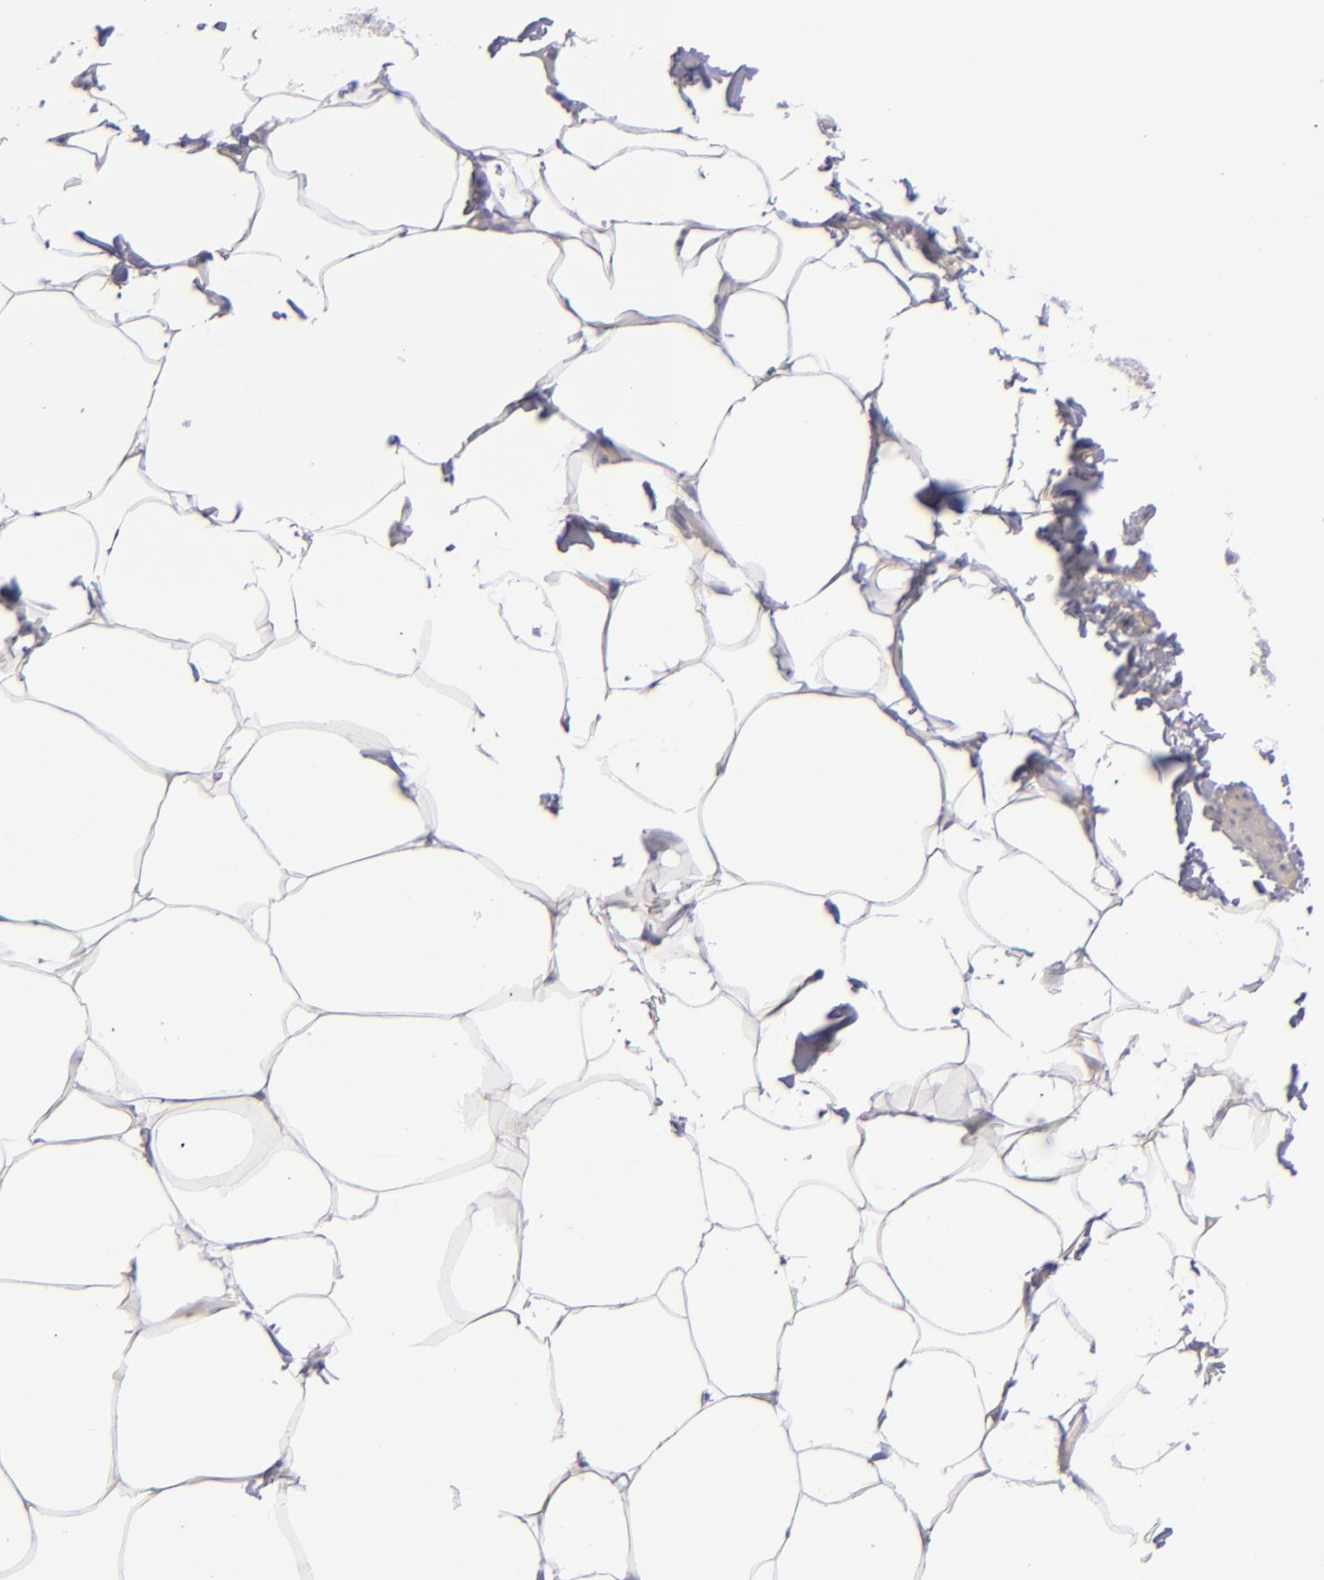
{"staining": {"intensity": "negative", "quantity": "none", "location": "none"}, "tissue": "adipose tissue", "cell_type": "Adipocytes", "image_type": "normal", "snomed": [{"axis": "morphology", "description": "Normal tissue, NOS"}, {"axis": "topography", "description": "Vascular tissue"}], "caption": "Protein analysis of unremarkable adipose tissue demonstrates no significant positivity in adipocytes. (Immunohistochemistry, brightfield microscopy, high magnification).", "gene": "CD22", "patient": {"sex": "male", "age": 41}}